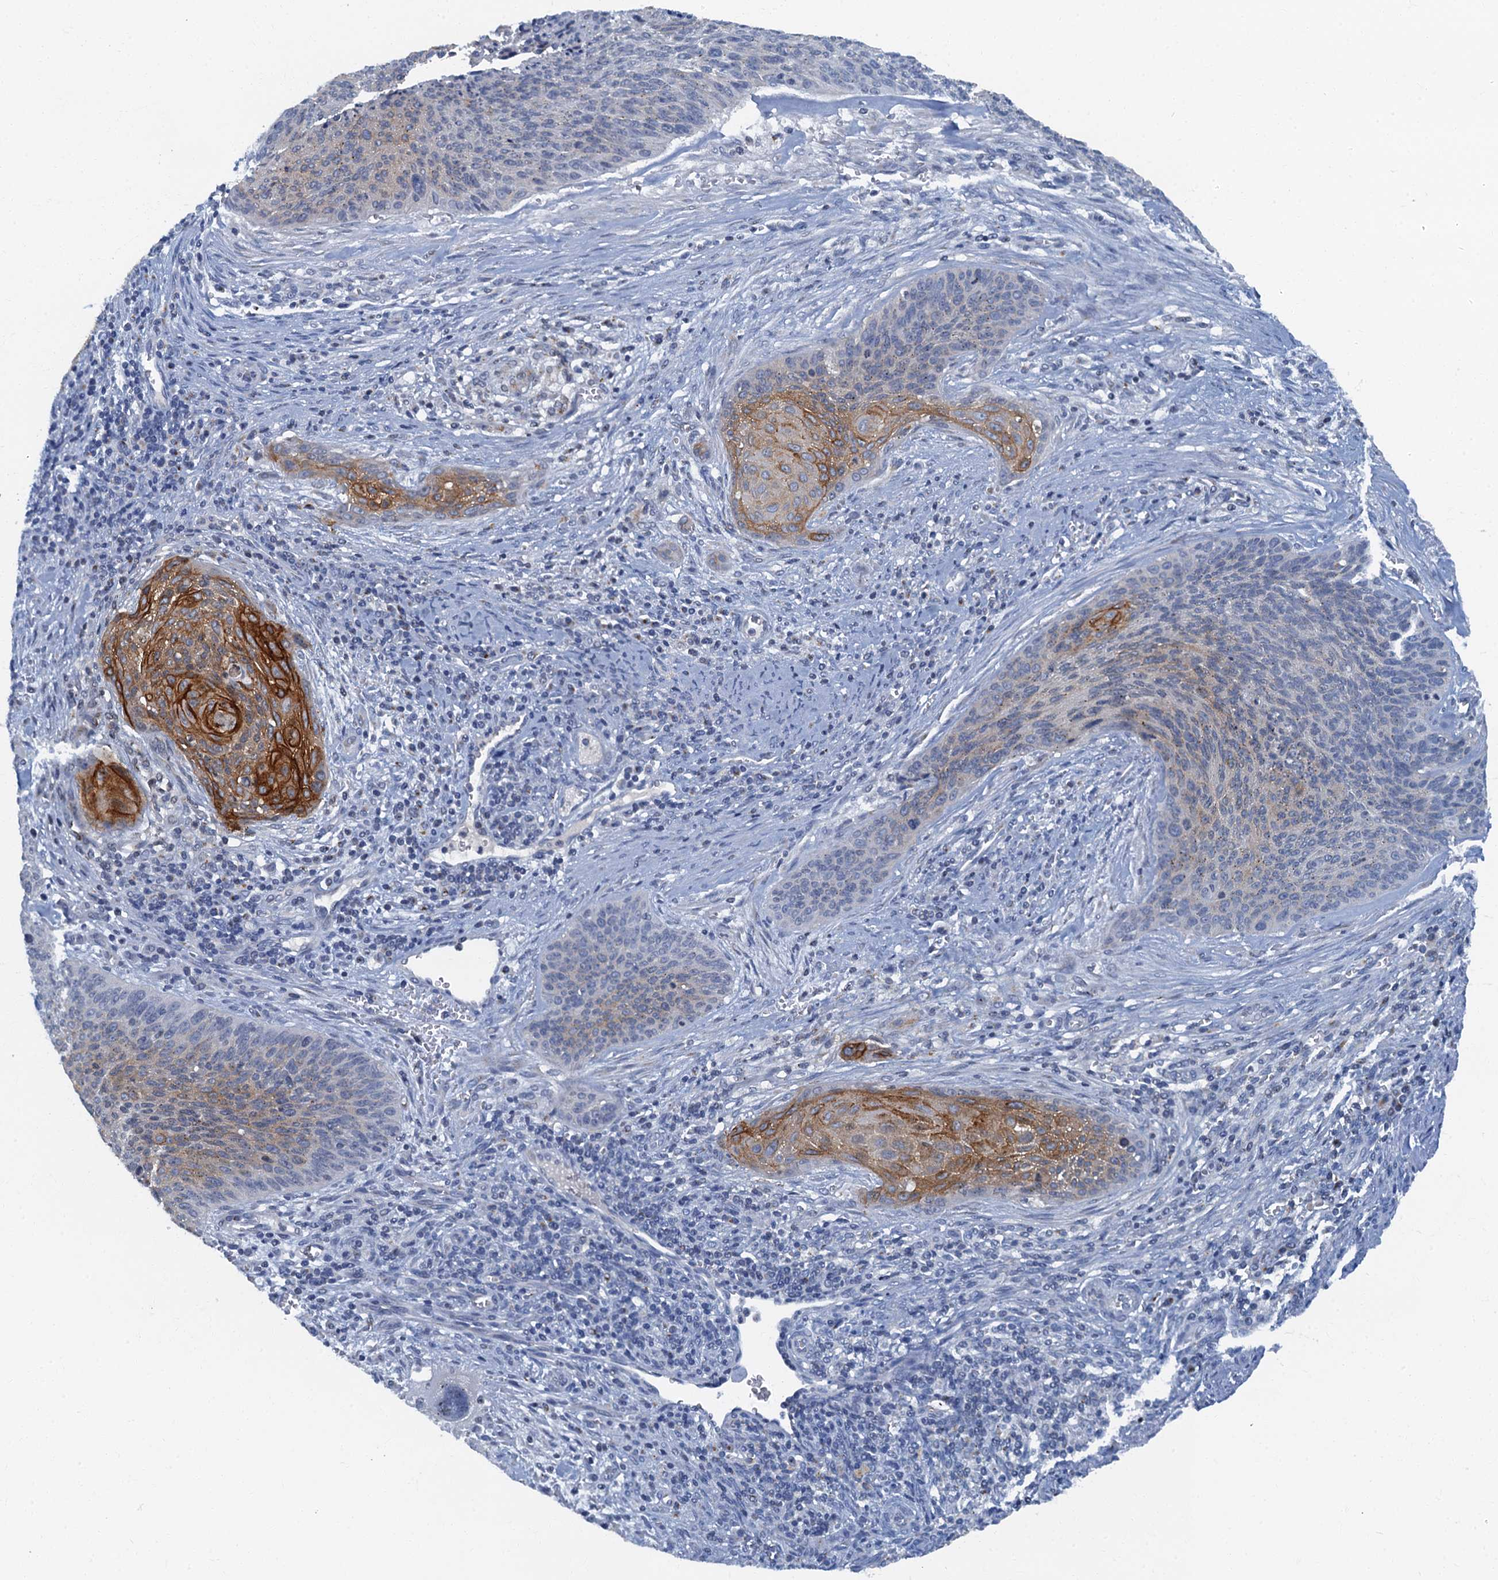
{"staining": {"intensity": "moderate", "quantity": "<25%", "location": "cytoplasmic/membranous"}, "tissue": "cervical cancer", "cell_type": "Tumor cells", "image_type": "cancer", "snomed": [{"axis": "morphology", "description": "Squamous cell carcinoma, NOS"}, {"axis": "topography", "description": "Cervix"}], "caption": "Cervical squamous cell carcinoma tissue shows moderate cytoplasmic/membranous staining in approximately <25% of tumor cells, visualized by immunohistochemistry.", "gene": "LYPD3", "patient": {"sex": "female", "age": 55}}